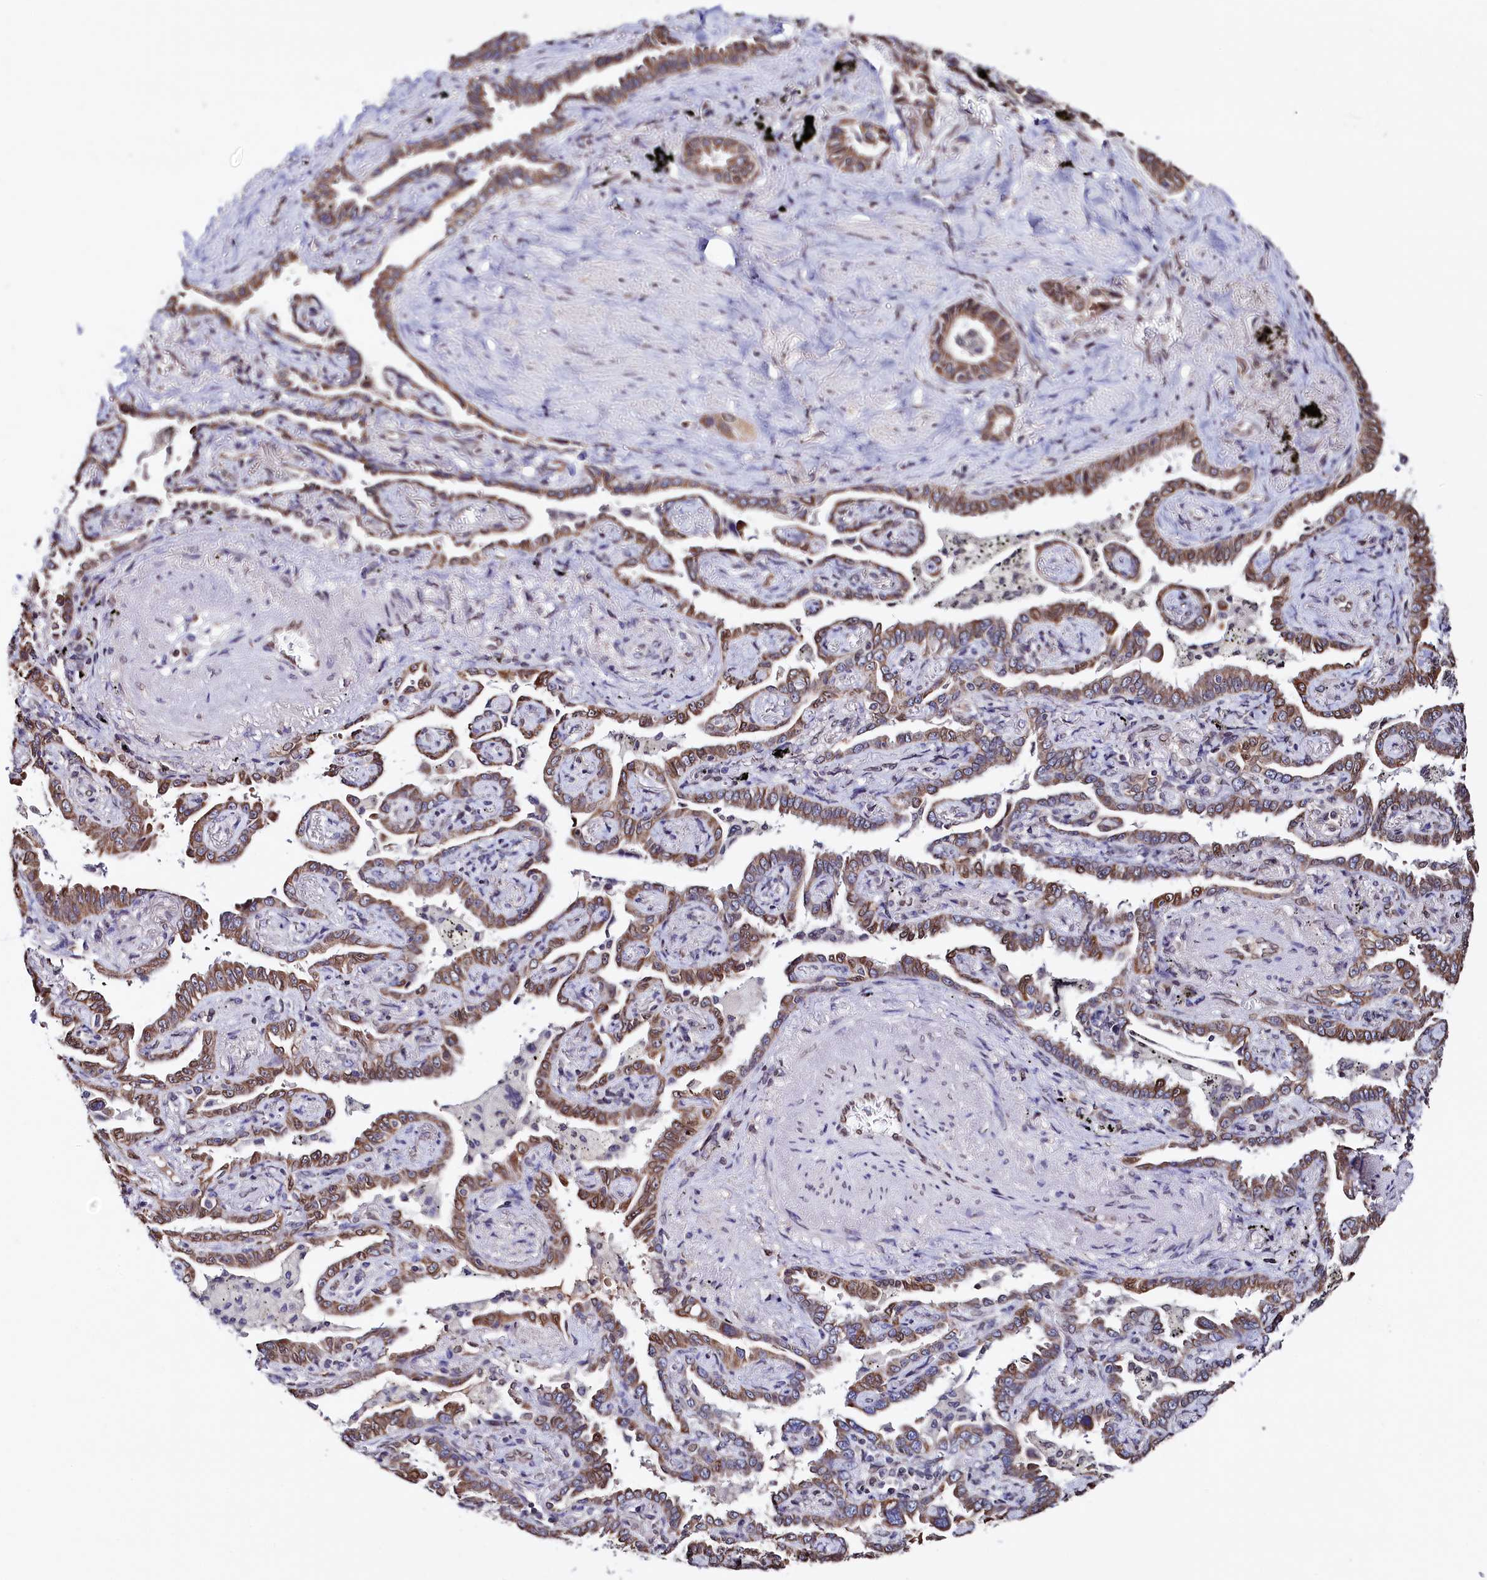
{"staining": {"intensity": "moderate", "quantity": ">75%", "location": "cytoplasmic/membranous,nuclear"}, "tissue": "lung cancer", "cell_type": "Tumor cells", "image_type": "cancer", "snomed": [{"axis": "morphology", "description": "Adenocarcinoma, NOS"}, {"axis": "topography", "description": "Lung"}], "caption": "This photomicrograph displays immunohistochemistry staining of lung cancer, with medium moderate cytoplasmic/membranous and nuclear staining in about >75% of tumor cells.", "gene": "HAND1", "patient": {"sex": "male", "age": 67}}